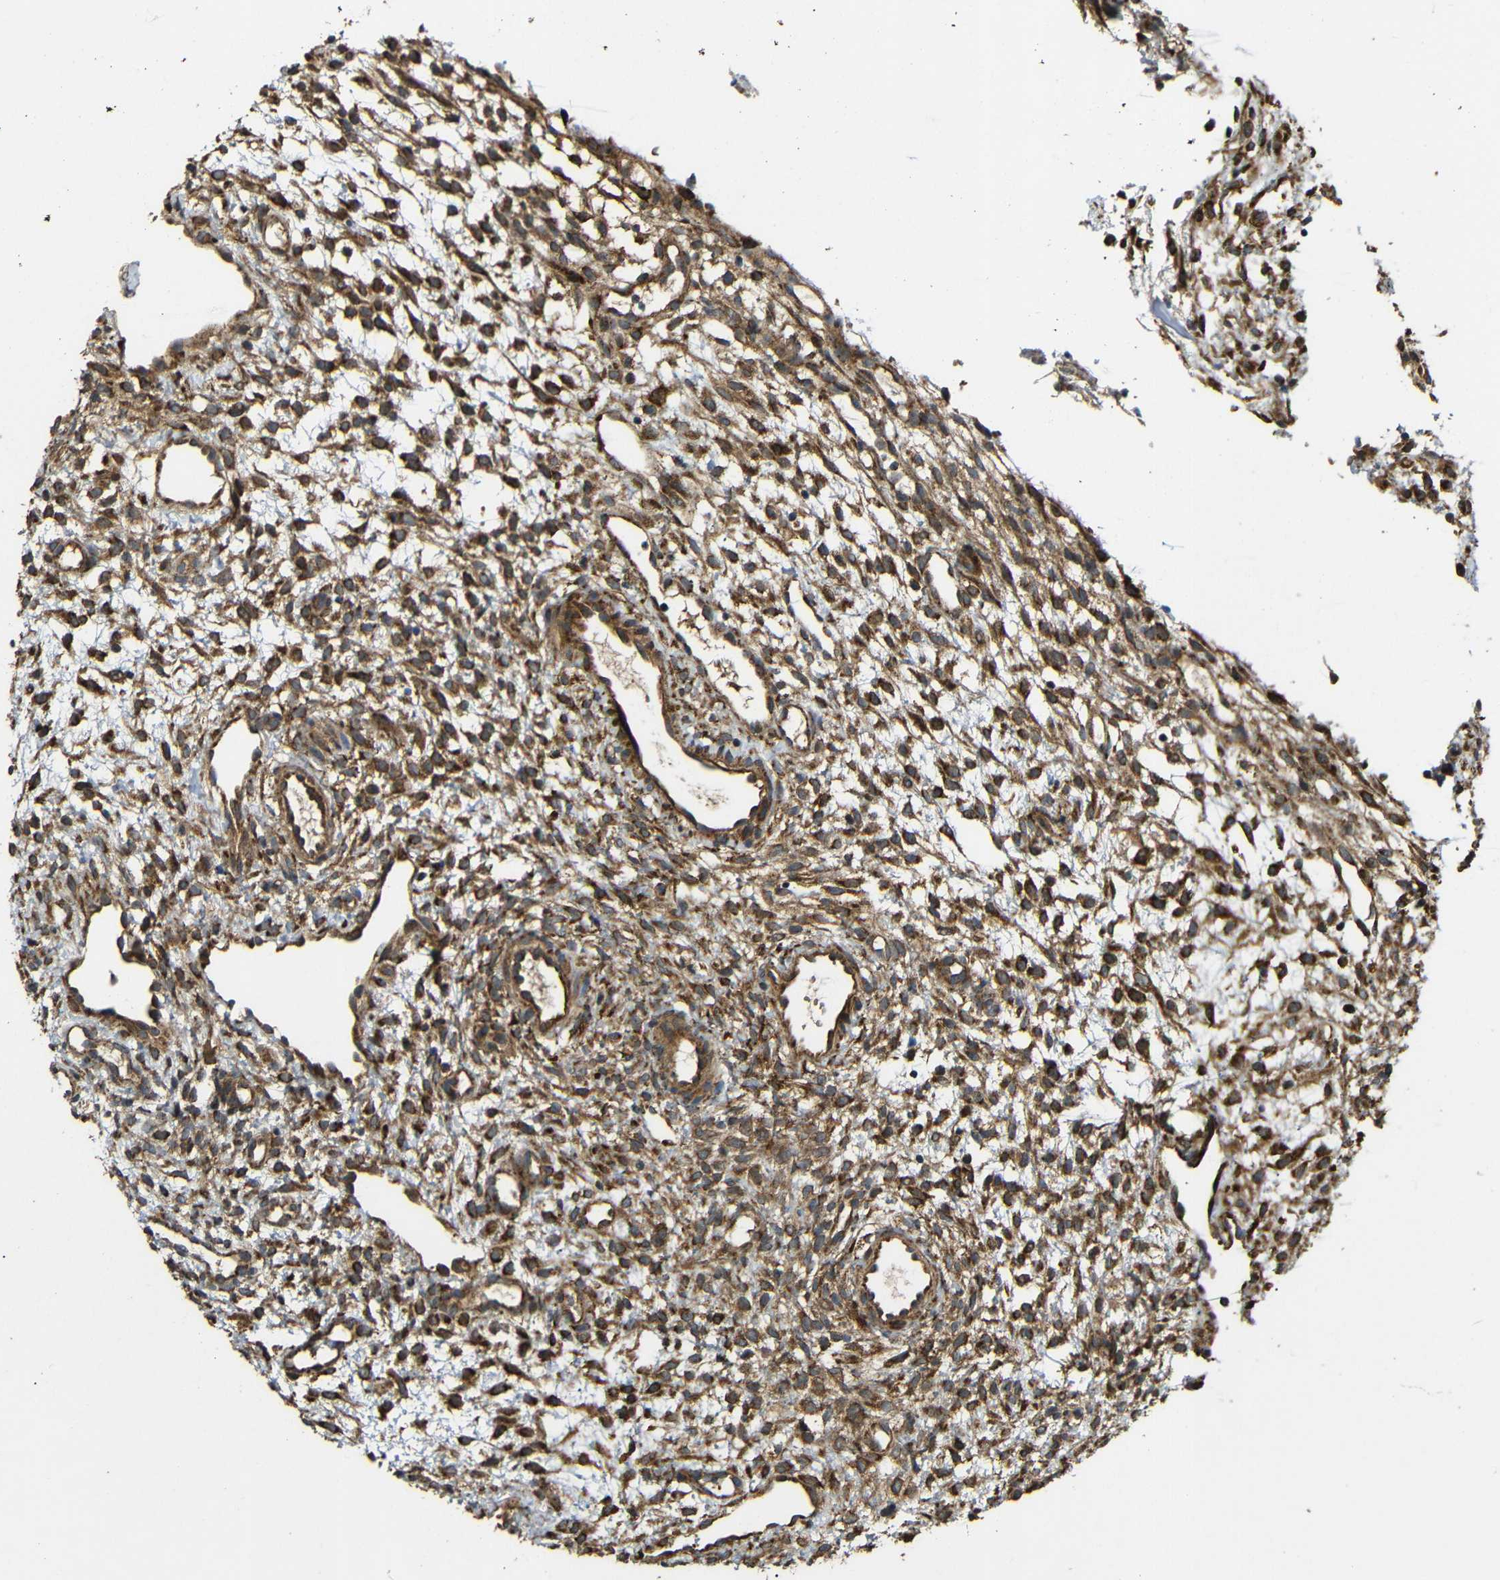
{"staining": {"intensity": "moderate", "quantity": ">75%", "location": "cytoplasmic/membranous"}, "tissue": "ovary", "cell_type": "Follicle cells", "image_type": "normal", "snomed": [{"axis": "morphology", "description": "Normal tissue, NOS"}, {"axis": "morphology", "description": "Cyst, NOS"}, {"axis": "topography", "description": "Ovary"}], "caption": "This histopathology image shows IHC staining of benign human ovary, with medium moderate cytoplasmic/membranous staining in approximately >75% of follicle cells.", "gene": "KANK4", "patient": {"sex": "female", "age": 18}}